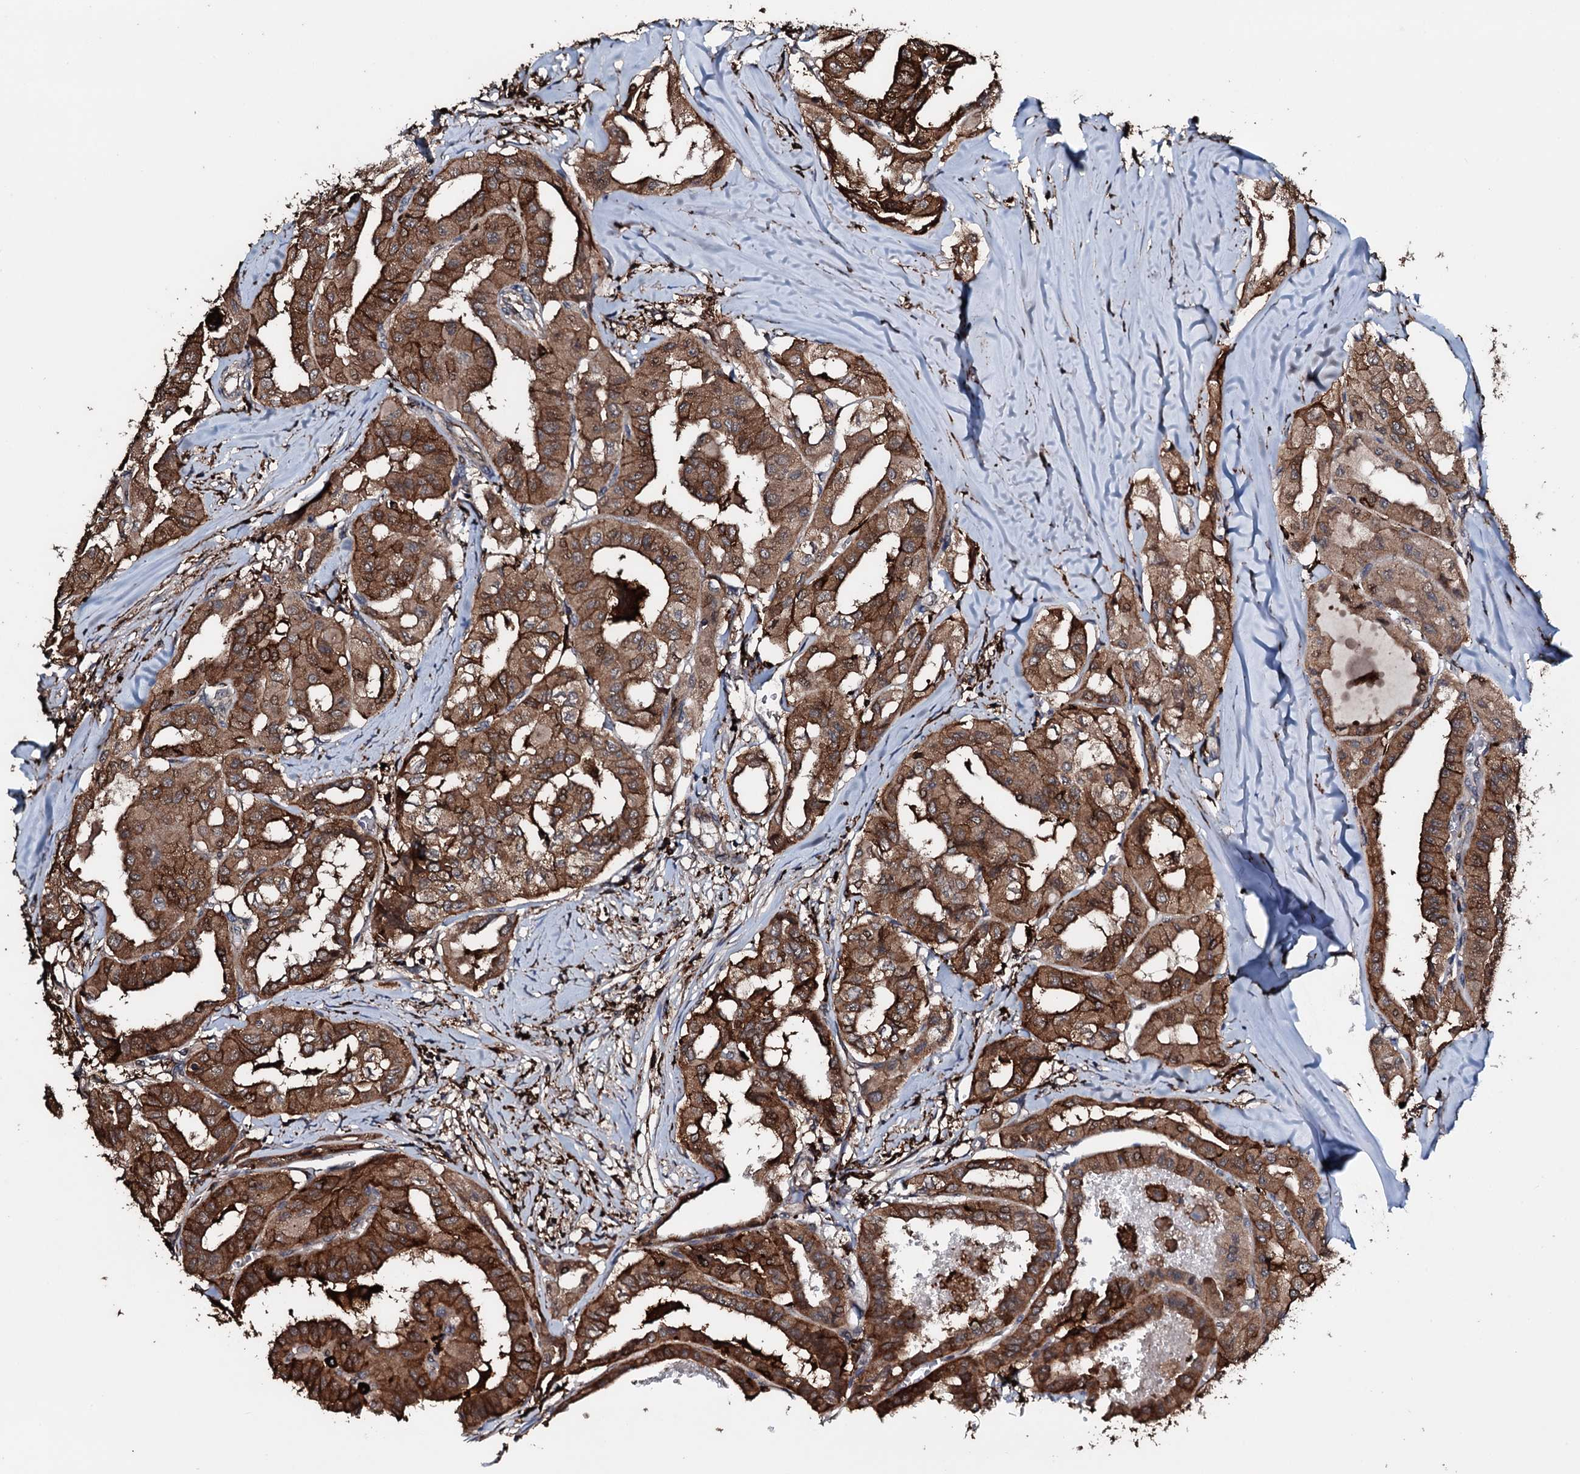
{"staining": {"intensity": "strong", "quantity": ">75%", "location": "cytoplasmic/membranous"}, "tissue": "thyroid cancer", "cell_type": "Tumor cells", "image_type": "cancer", "snomed": [{"axis": "morphology", "description": "Papillary adenocarcinoma, NOS"}, {"axis": "topography", "description": "Thyroid gland"}], "caption": "Approximately >75% of tumor cells in human thyroid cancer (papillary adenocarcinoma) demonstrate strong cytoplasmic/membranous protein expression as visualized by brown immunohistochemical staining.", "gene": "TPGS2", "patient": {"sex": "female", "age": 59}}